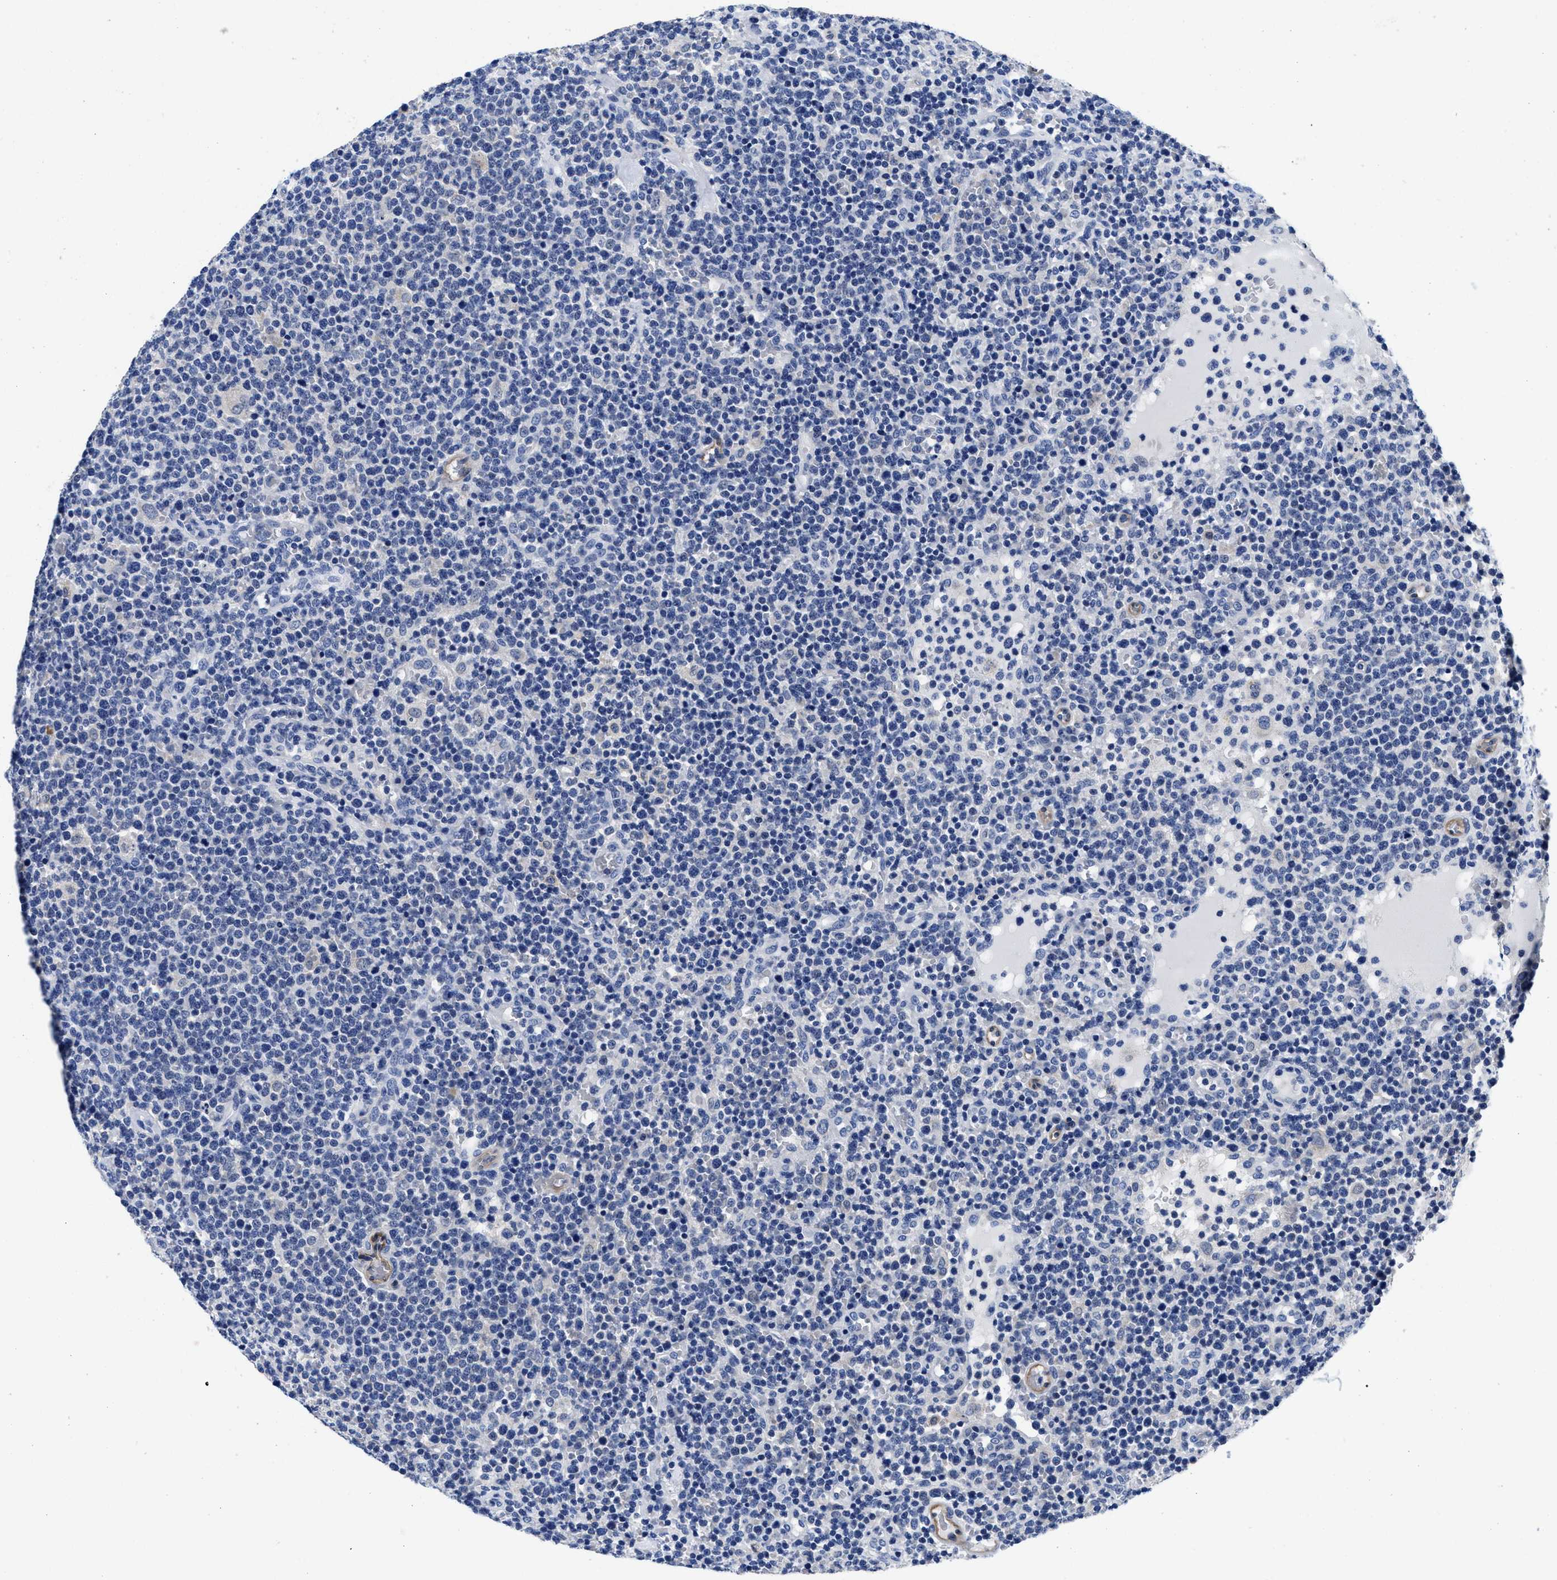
{"staining": {"intensity": "negative", "quantity": "none", "location": "none"}, "tissue": "lymphoma", "cell_type": "Tumor cells", "image_type": "cancer", "snomed": [{"axis": "morphology", "description": "Malignant lymphoma, non-Hodgkin's type, High grade"}, {"axis": "topography", "description": "Lymph node"}], "caption": "The image exhibits no staining of tumor cells in malignant lymphoma, non-Hodgkin's type (high-grade). (Immunohistochemistry (ihc), brightfield microscopy, high magnification).", "gene": "SLC35F1", "patient": {"sex": "male", "age": 61}}